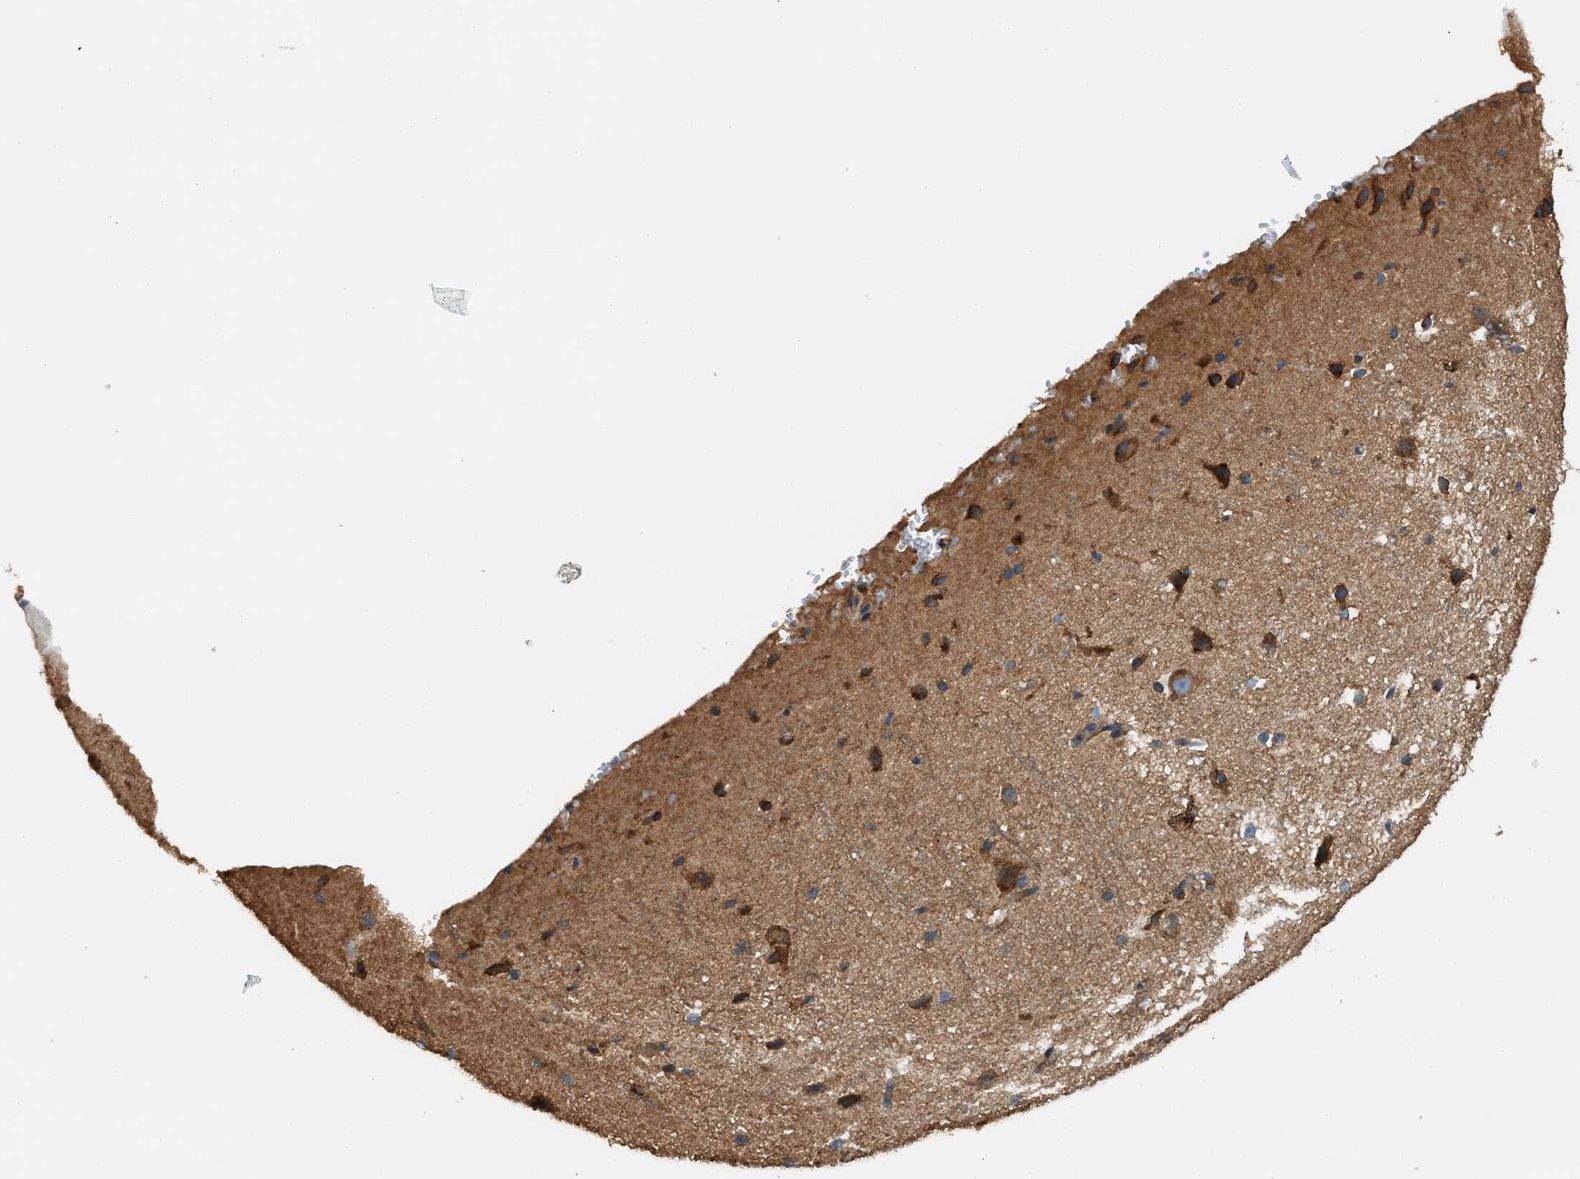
{"staining": {"intensity": "moderate", "quantity": ">75%", "location": "cytoplasmic/membranous"}, "tissue": "cerebral cortex", "cell_type": "Endothelial cells", "image_type": "normal", "snomed": [{"axis": "morphology", "description": "Normal tissue, NOS"}, {"axis": "morphology", "description": "Developmental malformation"}, {"axis": "topography", "description": "Cerebral cortex"}], "caption": "Cerebral cortex stained with a brown dye demonstrates moderate cytoplasmic/membranous positive expression in about >75% of endothelial cells.", "gene": "BAIAP2L1", "patient": {"sex": "female", "age": 30}}